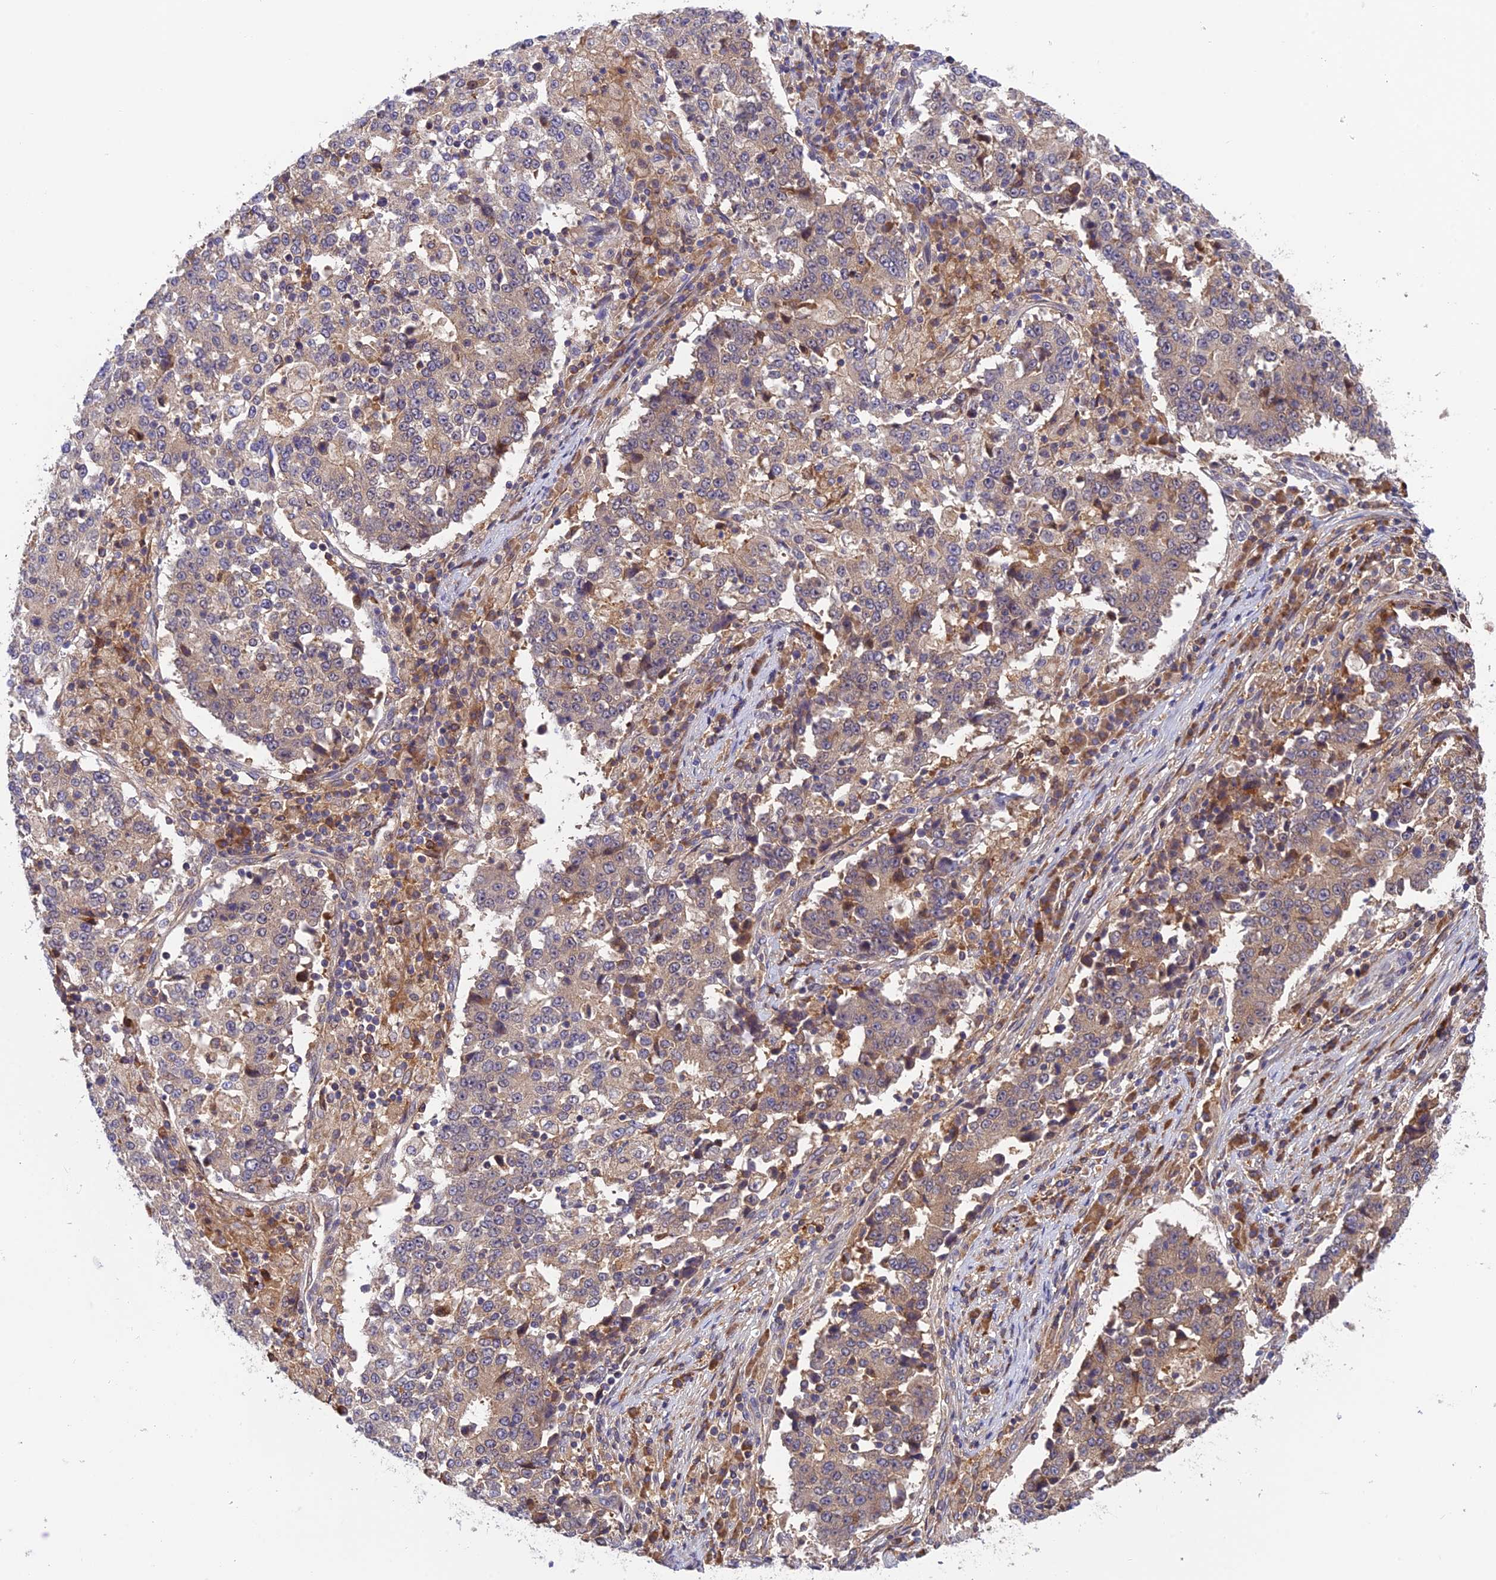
{"staining": {"intensity": "weak", "quantity": "25%-75%", "location": "cytoplasmic/membranous"}, "tissue": "stomach cancer", "cell_type": "Tumor cells", "image_type": "cancer", "snomed": [{"axis": "morphology", "description": "Adenocarcinoma, NOS"}, {"axis": "topography", "description": "Stomach"}], "caption": "Immunohistochemistry (IHC) of stomach cancer (adenocarcinoma) reveals low levels of weak cytoplasmic/membranous expression in about 25%-75% of tumor cells.", "gene": "IPO5", "patient": {"sex": "male", "age": 59}}